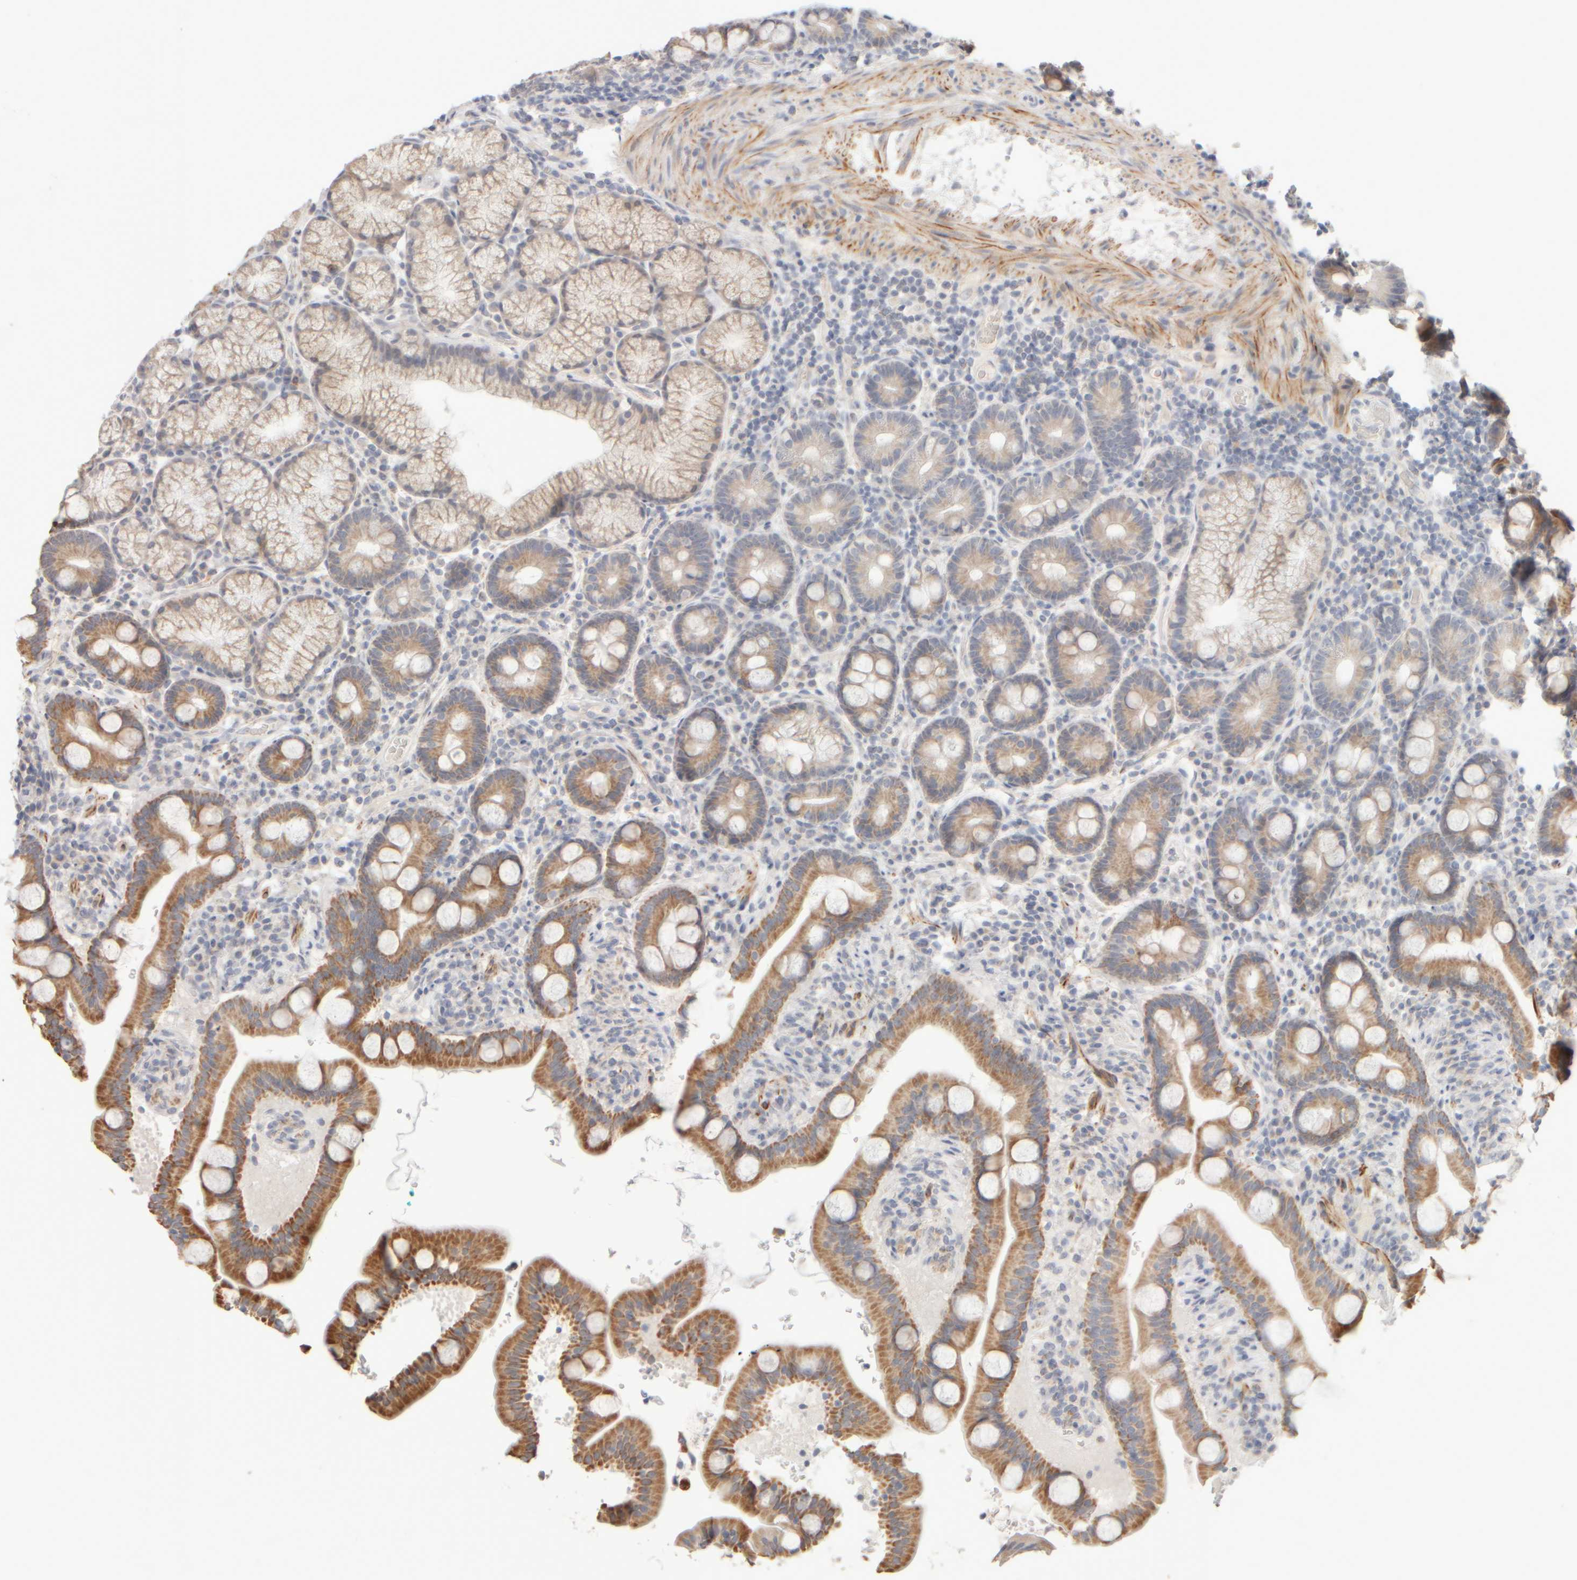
{"staining": {"intensity": "moderate", "quantity": "25%-75%", "location": "cytoplasmic/membranous"}, "tissue": "duodenum", "cell_type": "Glandular cells", "image_type": "normal", "snomed": [{"axis": "morphology", "description": "Normal tissue, NOS"}, {"axis": "topography", "description": "Duodenum"}], "caption": "An immunohistochemistry image of normal tissue is shown. Protein staining in brown shows moderate cytoplasmic/membranous positivity in duodenum within glandular cells.", "gene": "ZNF112", "patient": {"sex": "male", "age": 54}}